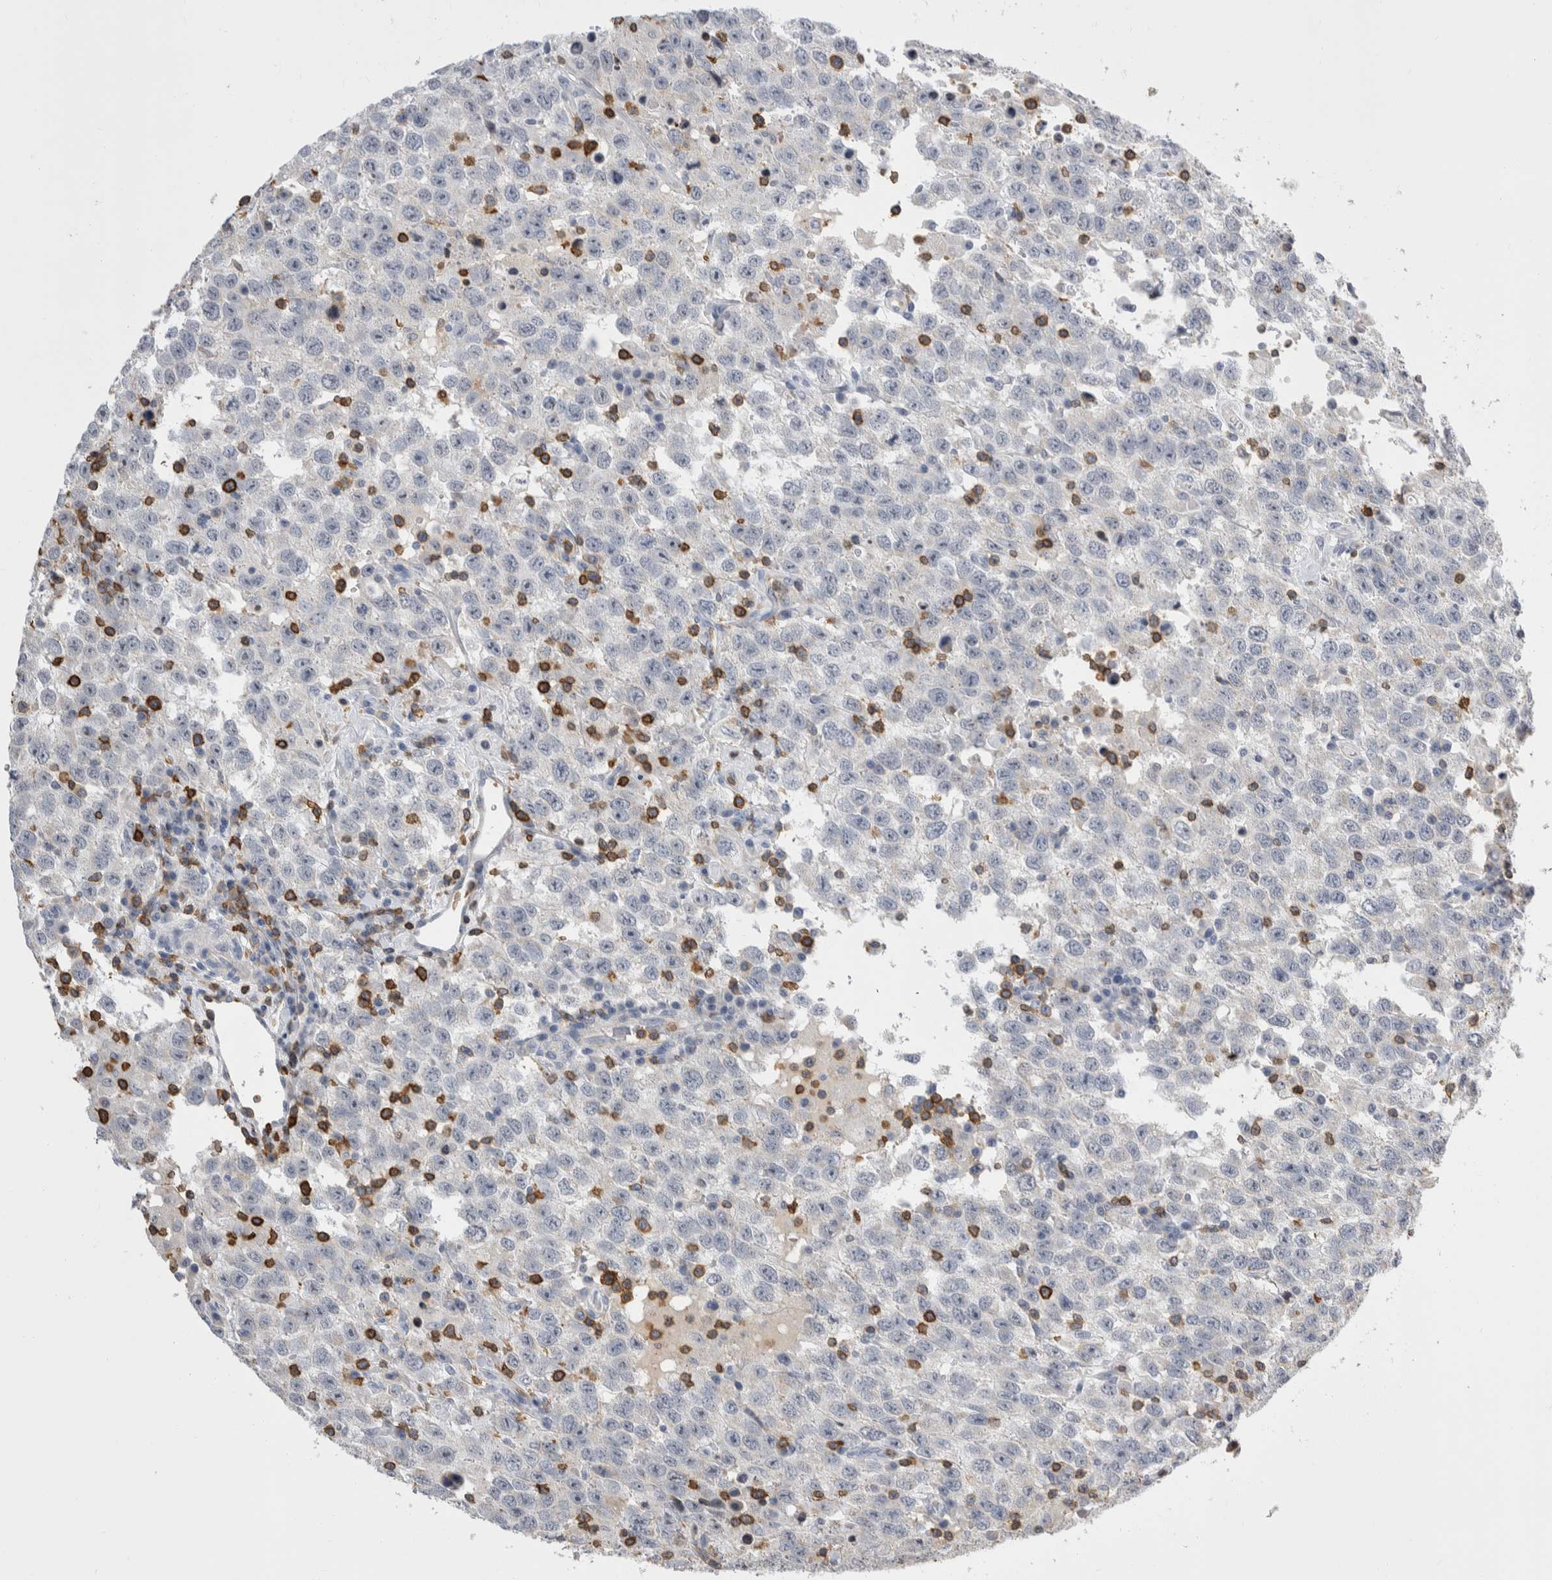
{"staining": {"intensity": "negative", "quantity": "none", "location": "none"}, "tissue": "testis cancer", "cell_type": "Tumor cells", "image_type": "cancer", "snomed": [{"axis": "morphology", "description": "Seminoma, NOS"}, {"axis": "topography", "description": "Testis"}], "caption": "DAB immunohistochemical staining of testis seminoma exhibits no significant expression in tumor cells.", "gene": "CEP295NL", "patient": {"sex": "male", "age": 41}}